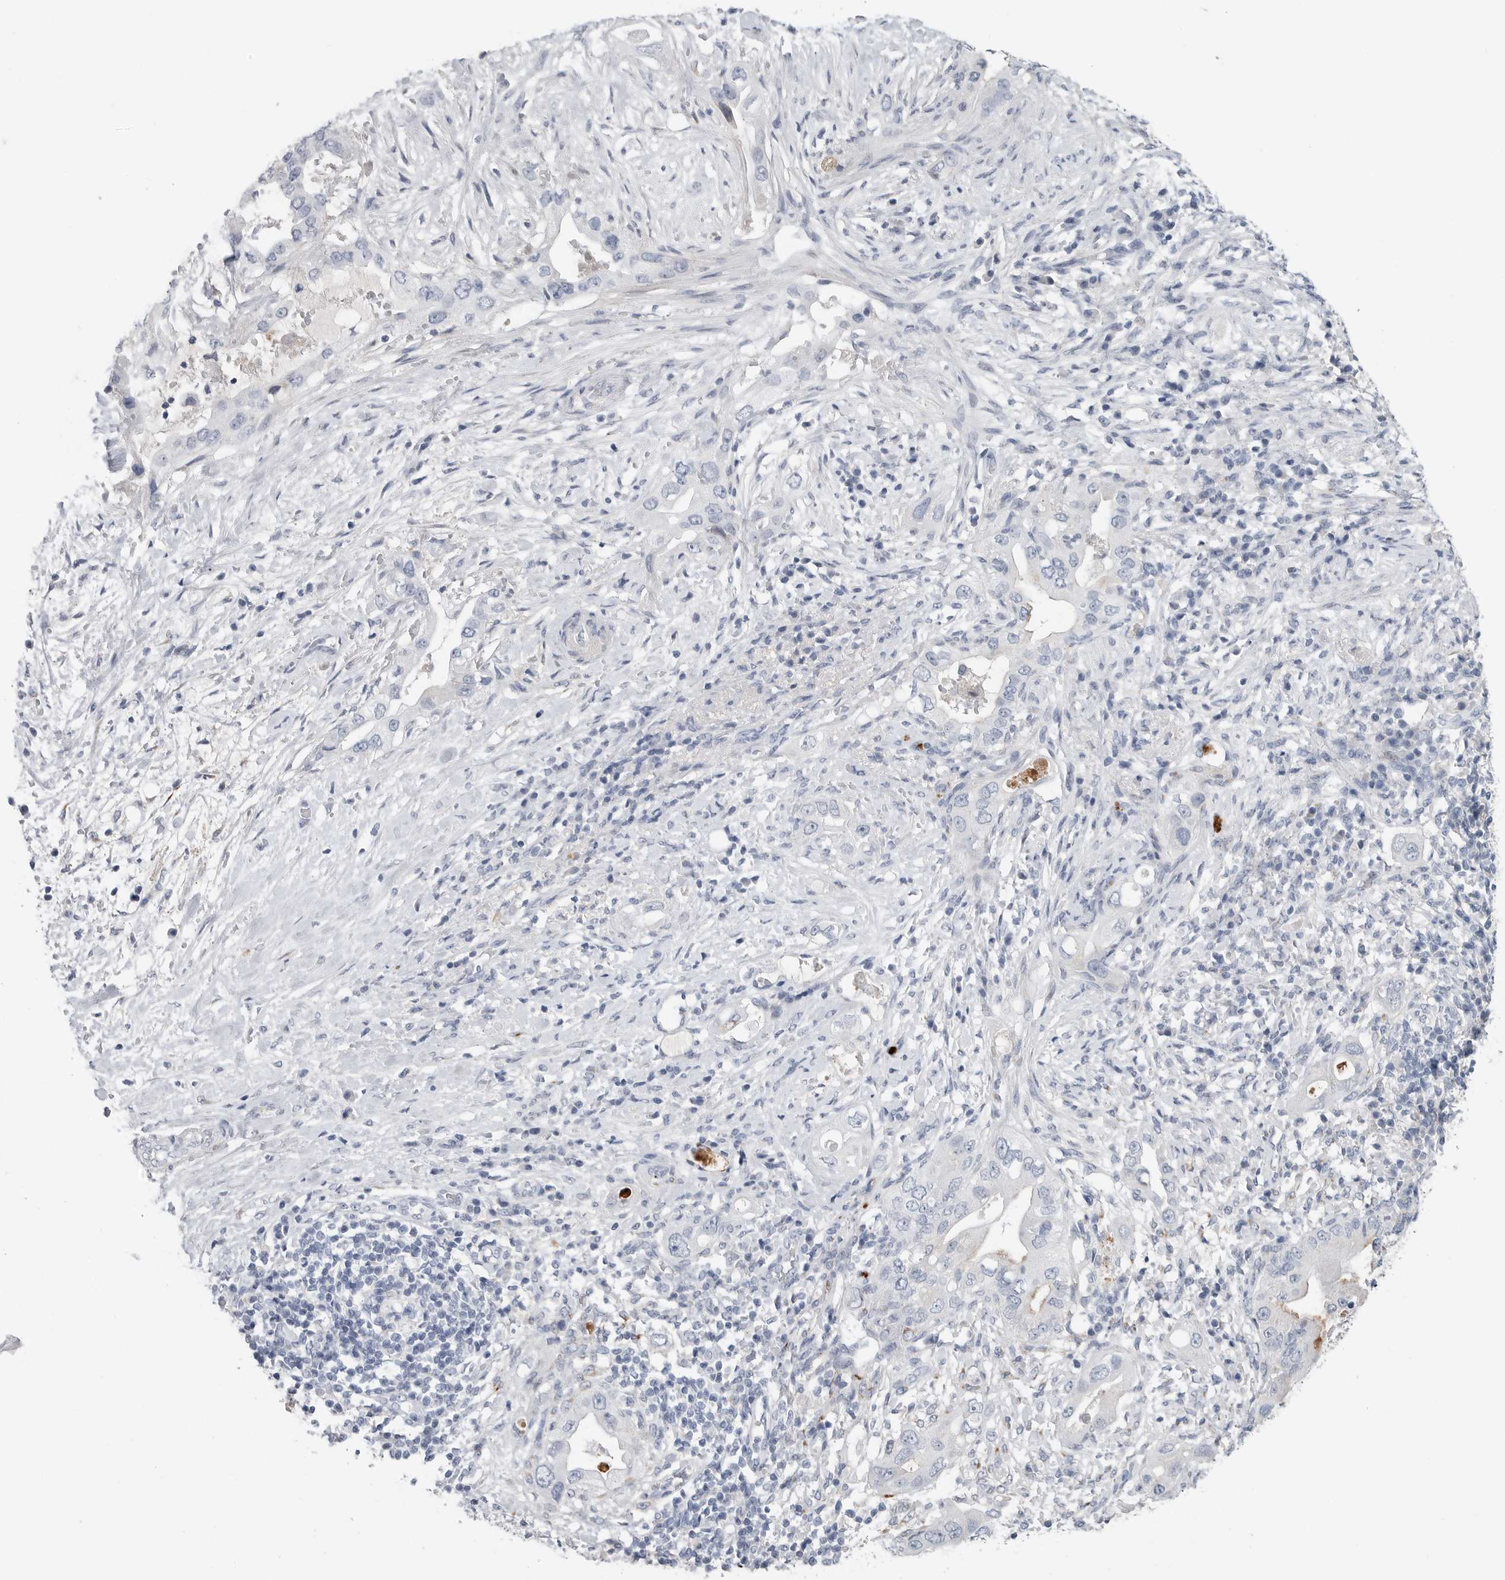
{"staining": {"intensity": "negative", "quantity": "none", "location": "none"}, "tissue": "pancreatic cancer", "cell_type": "Tumor cells", "image_type": "cancer", "snomed": [{"axis": "morphology", "description": "Inflammation, NOS"}, {"axis": "morphology", "description": "Adenocarcinoma, NOS"}, {"axis": "topography", "description": "Pancreas"}], "caption": "Immunohistochemical staining of pancreatic cancer exhibits no significant staining in tumor cells.", "gene": "TIMP1", "patient": {"sex": "female", "age": 56}}